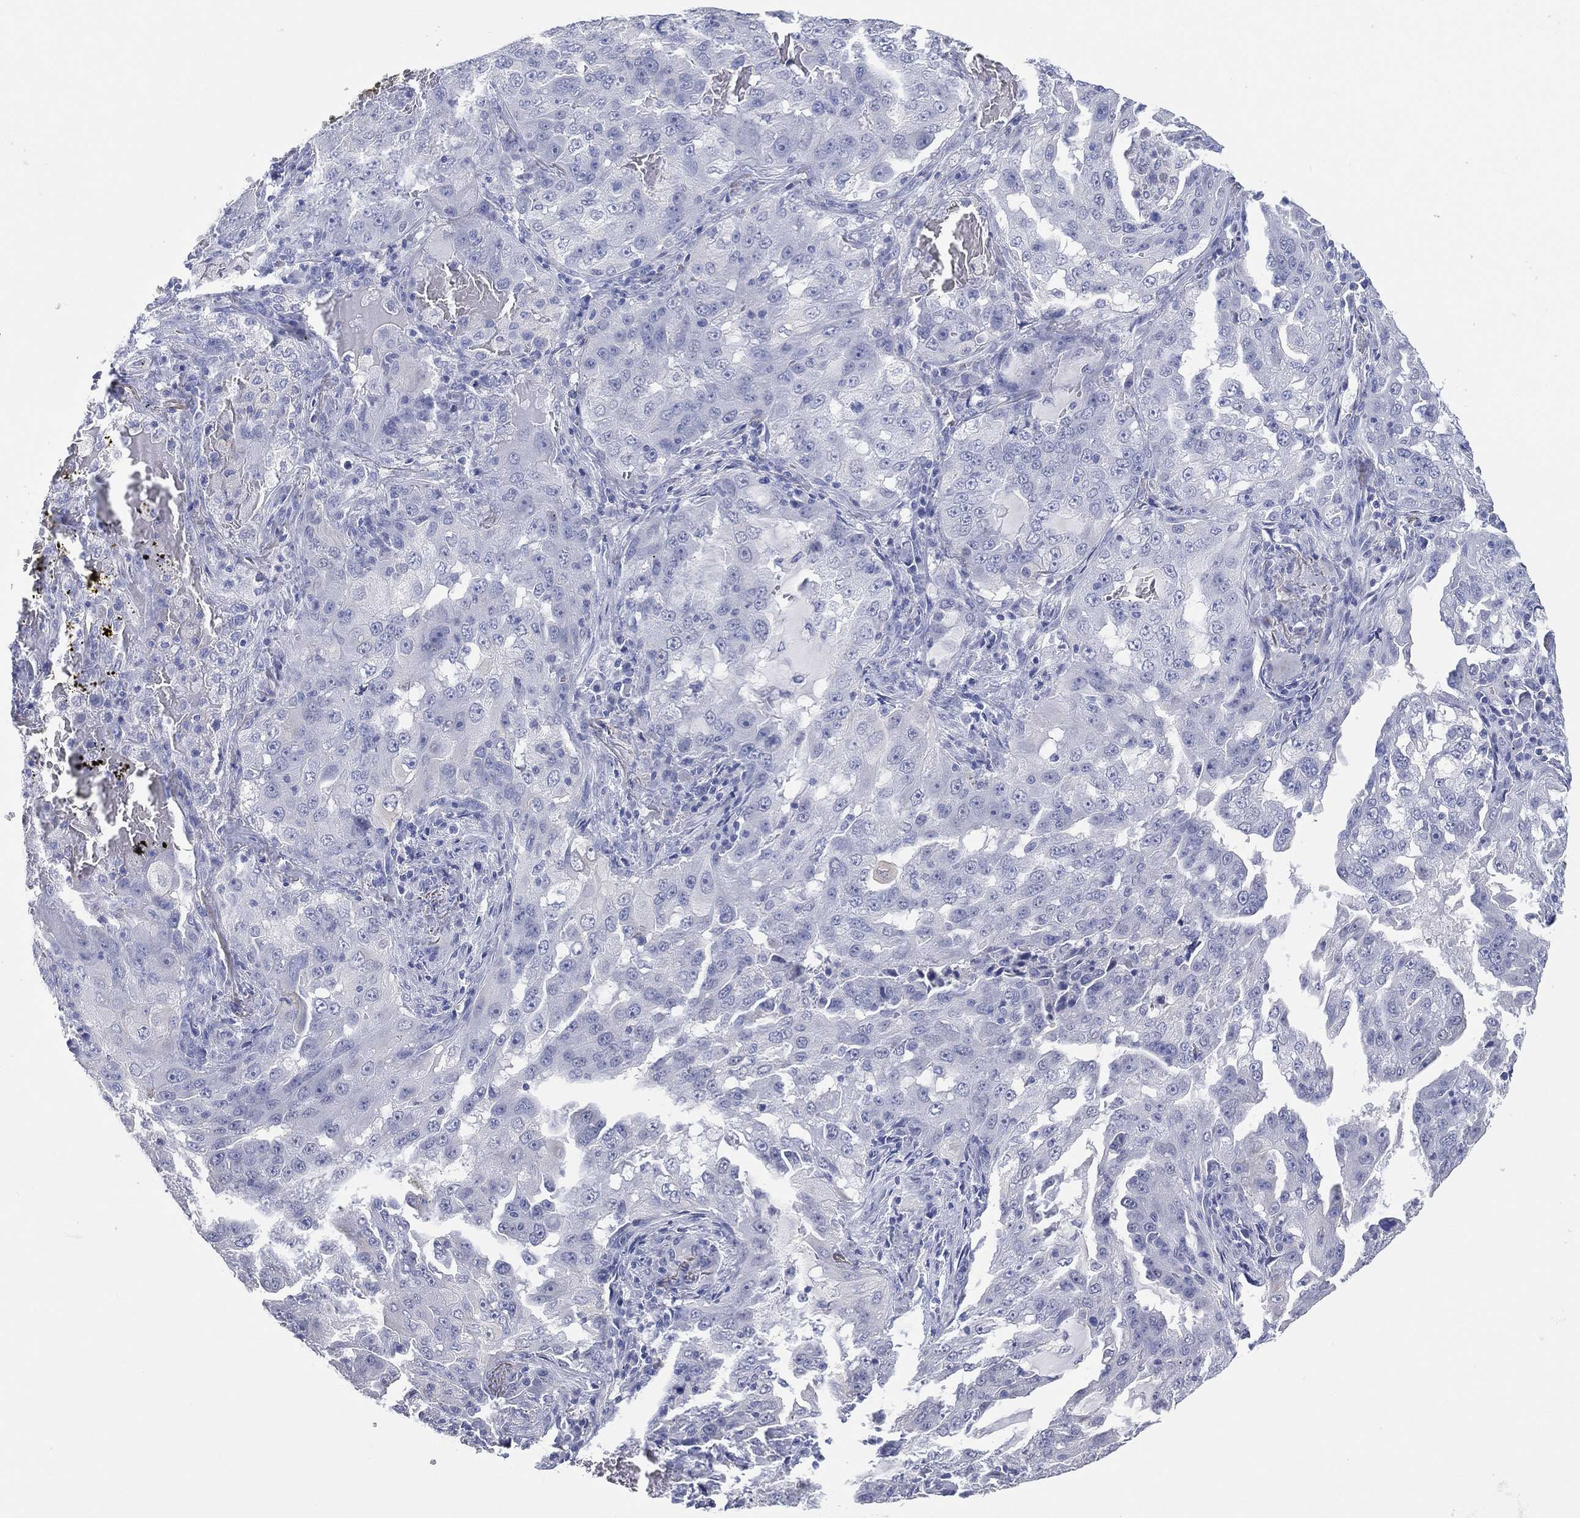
{"staining": {"intensity": "negative", "quantity": "none", "location": "none"}, "tissue": "lung cancer", "cell_type": "Tumor cells", "image_type": "cancer", "snomed": [{"axis": "morphology", "description": "Adenocarcinoma, NOS"}, {"axis": "topography", "description": "Lung"}], "caption": "Tumor cells show no significant staining in adenocarcinoma (lung). The staining was performed using DAB (3,3'-diaminobenzidine) to visualize the protein expression in brown, while the nuclei were stained in blue with hematoxylin (Magnification: 20x).", "gene": "FMO1", "patient": {"sex": "female", "age": 61}}